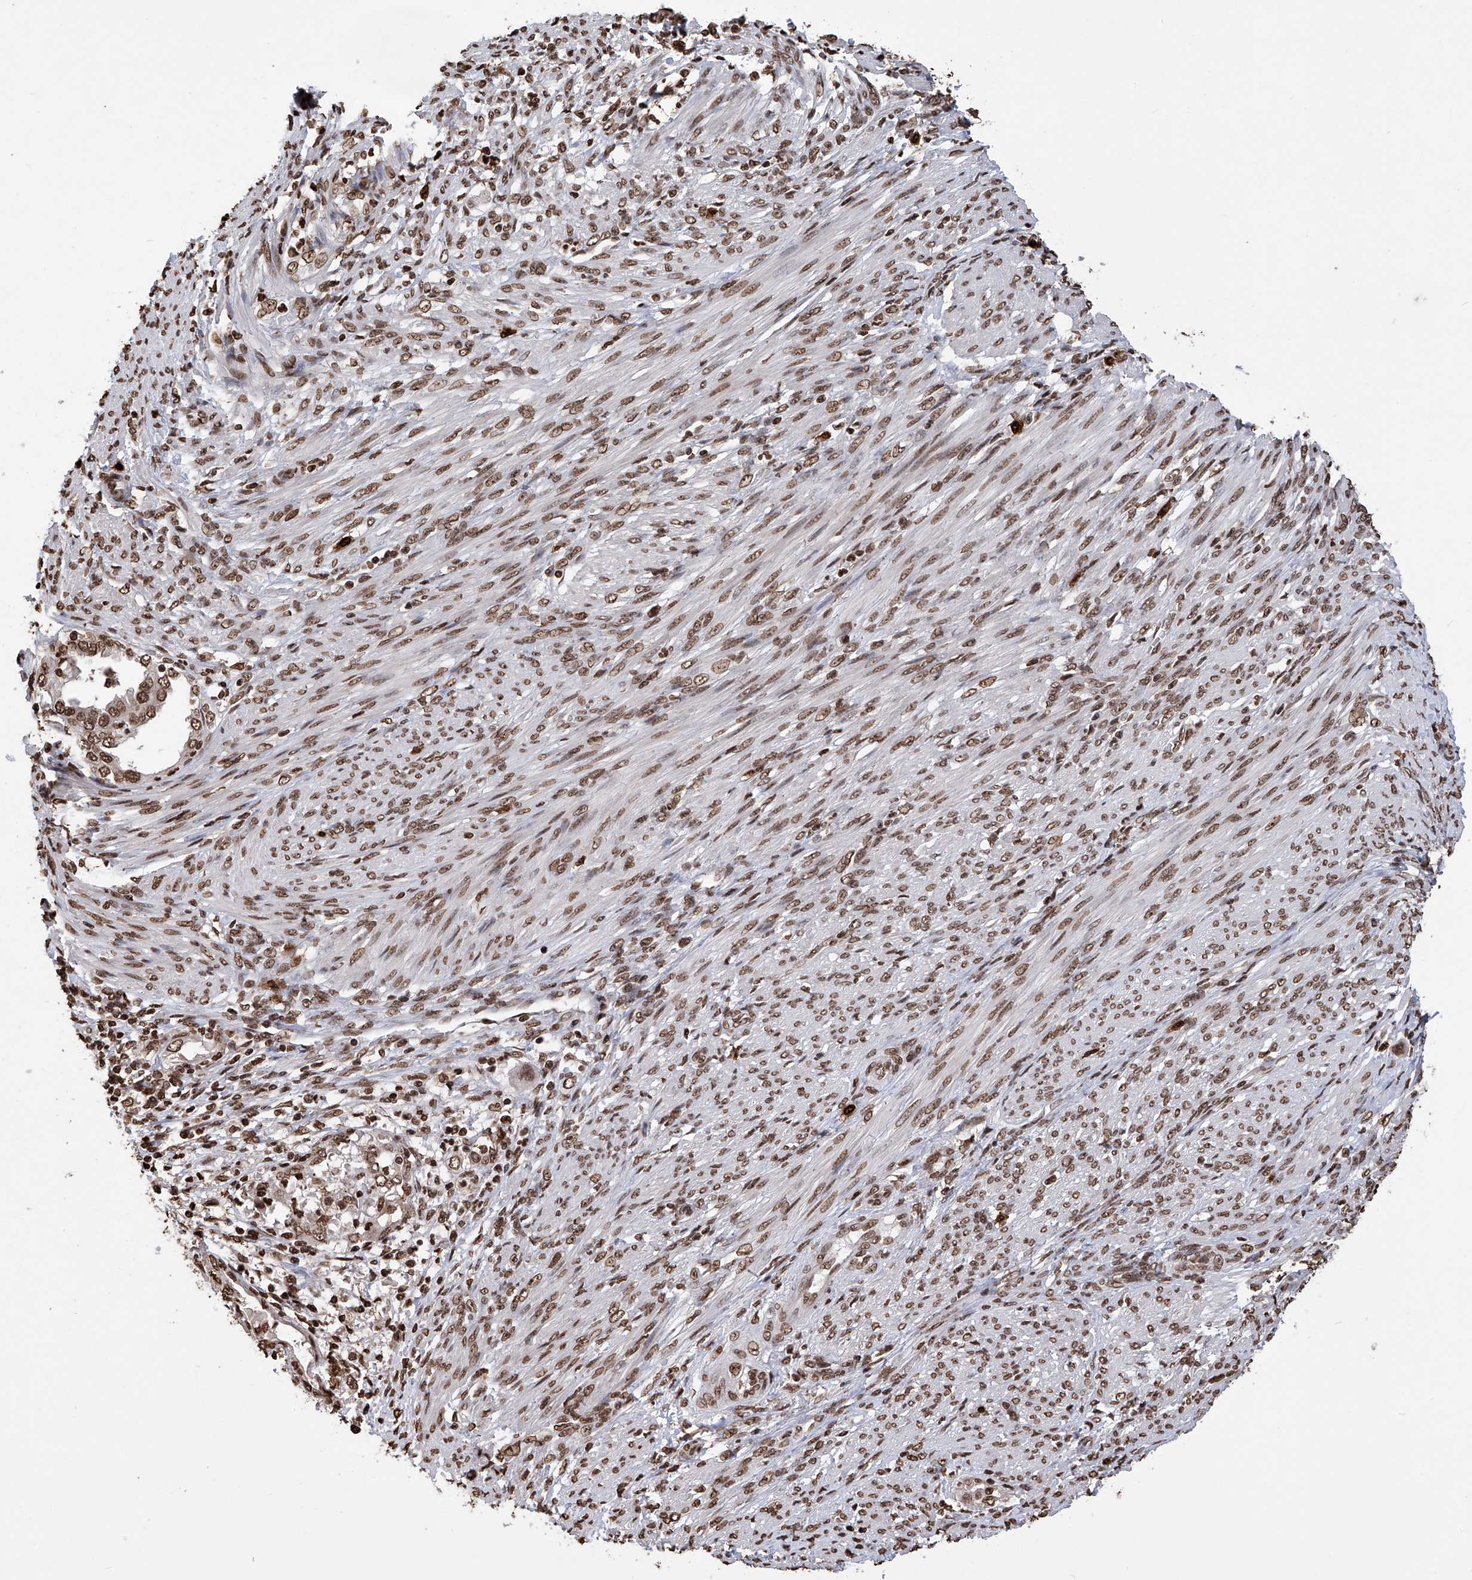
{"staining": {"intensity": "moderate", "quantity": ">75%", "location": "nuclear"}, "tissue": "endometrial cancer", "cell_type": "Tumor cells", "image_type": "cancer", "snomed": [{"axis": "morphology", "description": "Adenocarcinoma, NOS"}, {"axis": "topography", "description": "Endometrium"}], "caption": "A brown stain labels moderate nuclear expression of a protein in human endometrial adenocarcinoma tumor cells.", "gene": "CFAP410", "patient": {"sex": "female", "age": 85}}